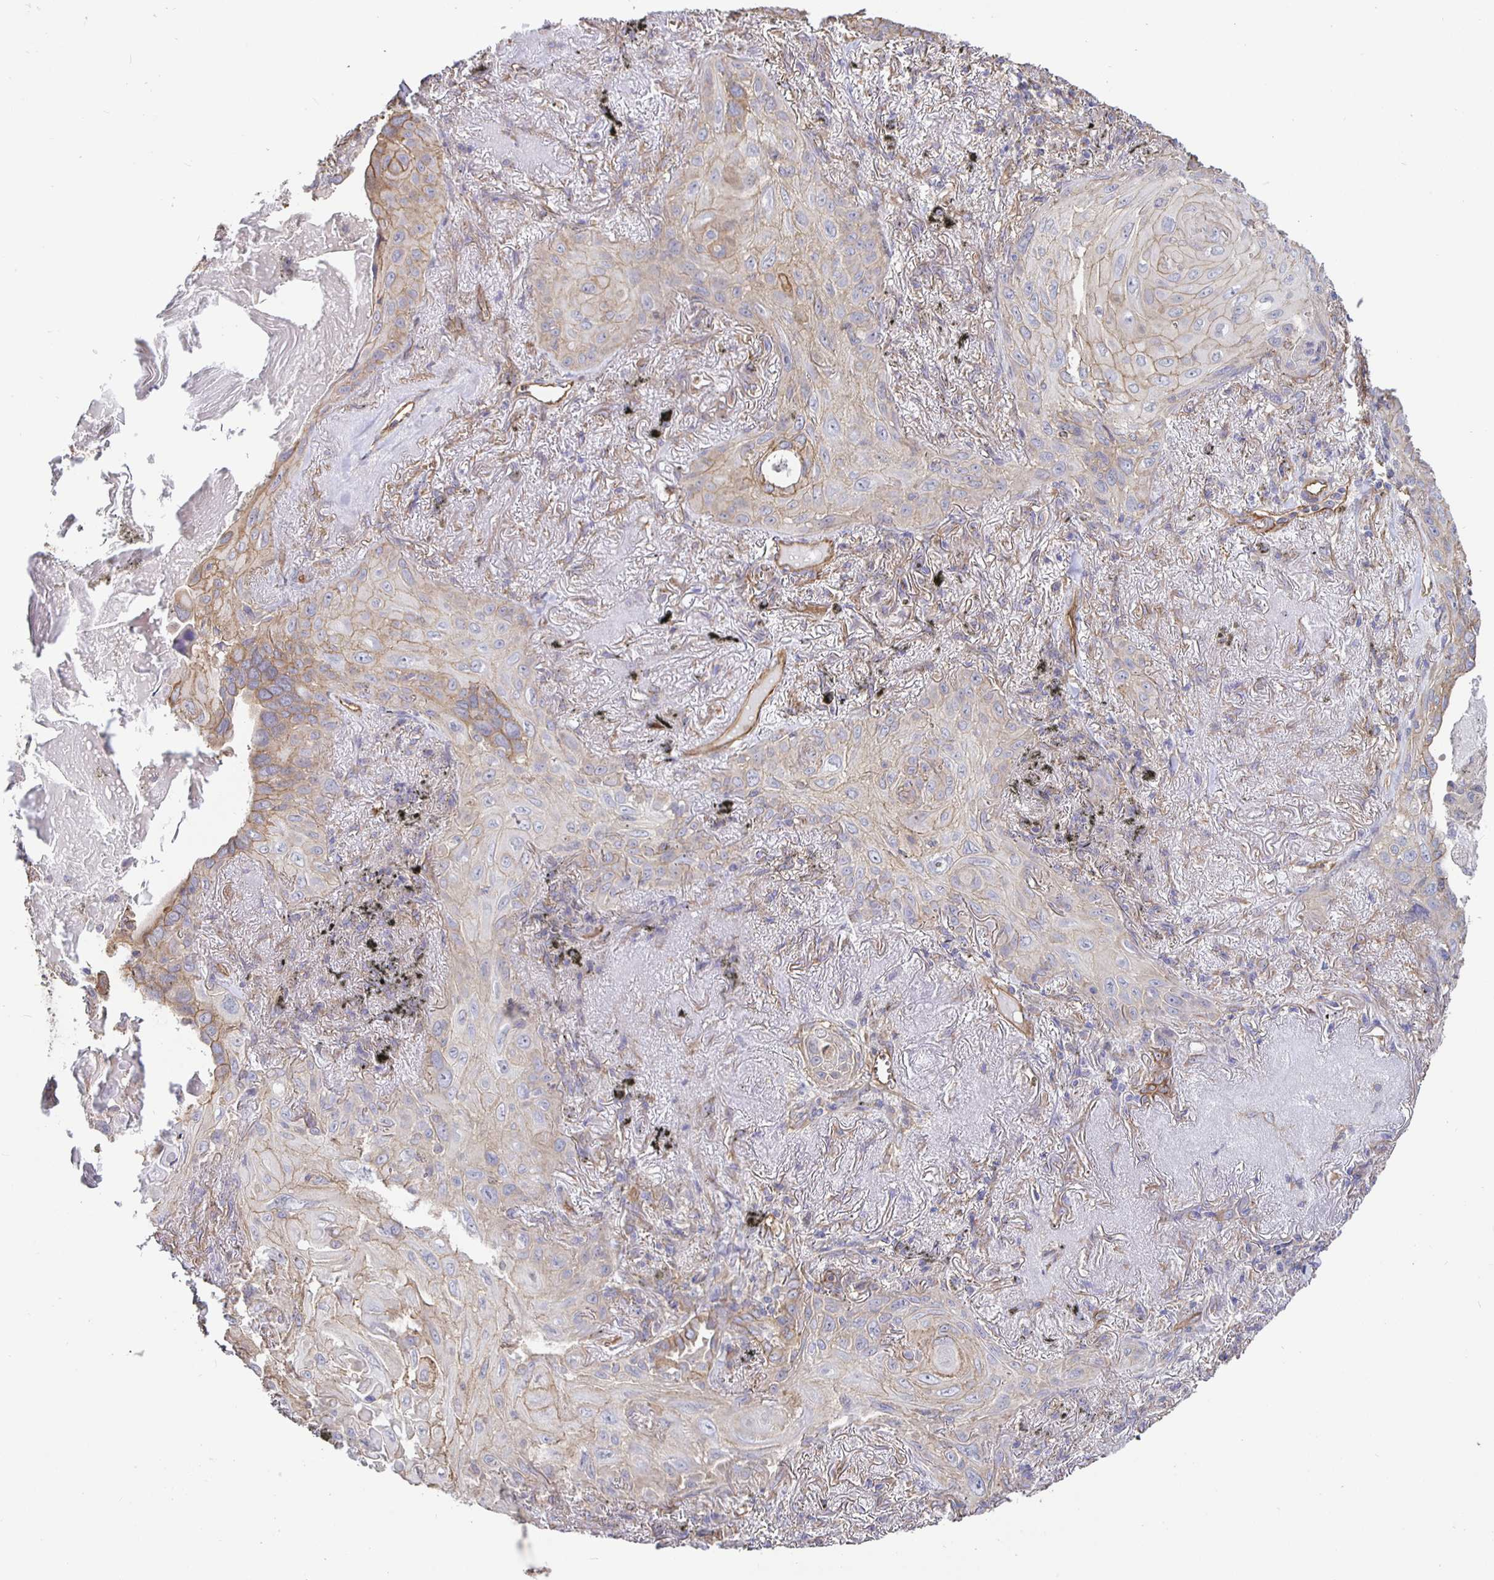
{"staining": {"intensity": "weak", "quantity": "25%-75%", "location": "cytoplasmic/membranous"}, "tissue": "lung cancer", "cell_type": "Tumor cells", "image_type": "cancer", "snomed": [{"axis": "morphology", "description": "Squamous cell carcinoma, NOS"}, {"axis": "topography", "description": "Lung"}], "caption": "Brown immunohistochemical staining in lung cancer (squamous cell carcinoma) reveals weak cytoplasmic/membranous staining in approximately 25%-75% of tumor cells. The staining was performed using DAB (3,3'-diaminobenzidine) to visualize the protein expression in brown, while the nuclei were stained in blue with hematoxylin (Magnification: 20x).", "gene": "ARHGEF39", "patient": {"sex": "male", "age": 79}}